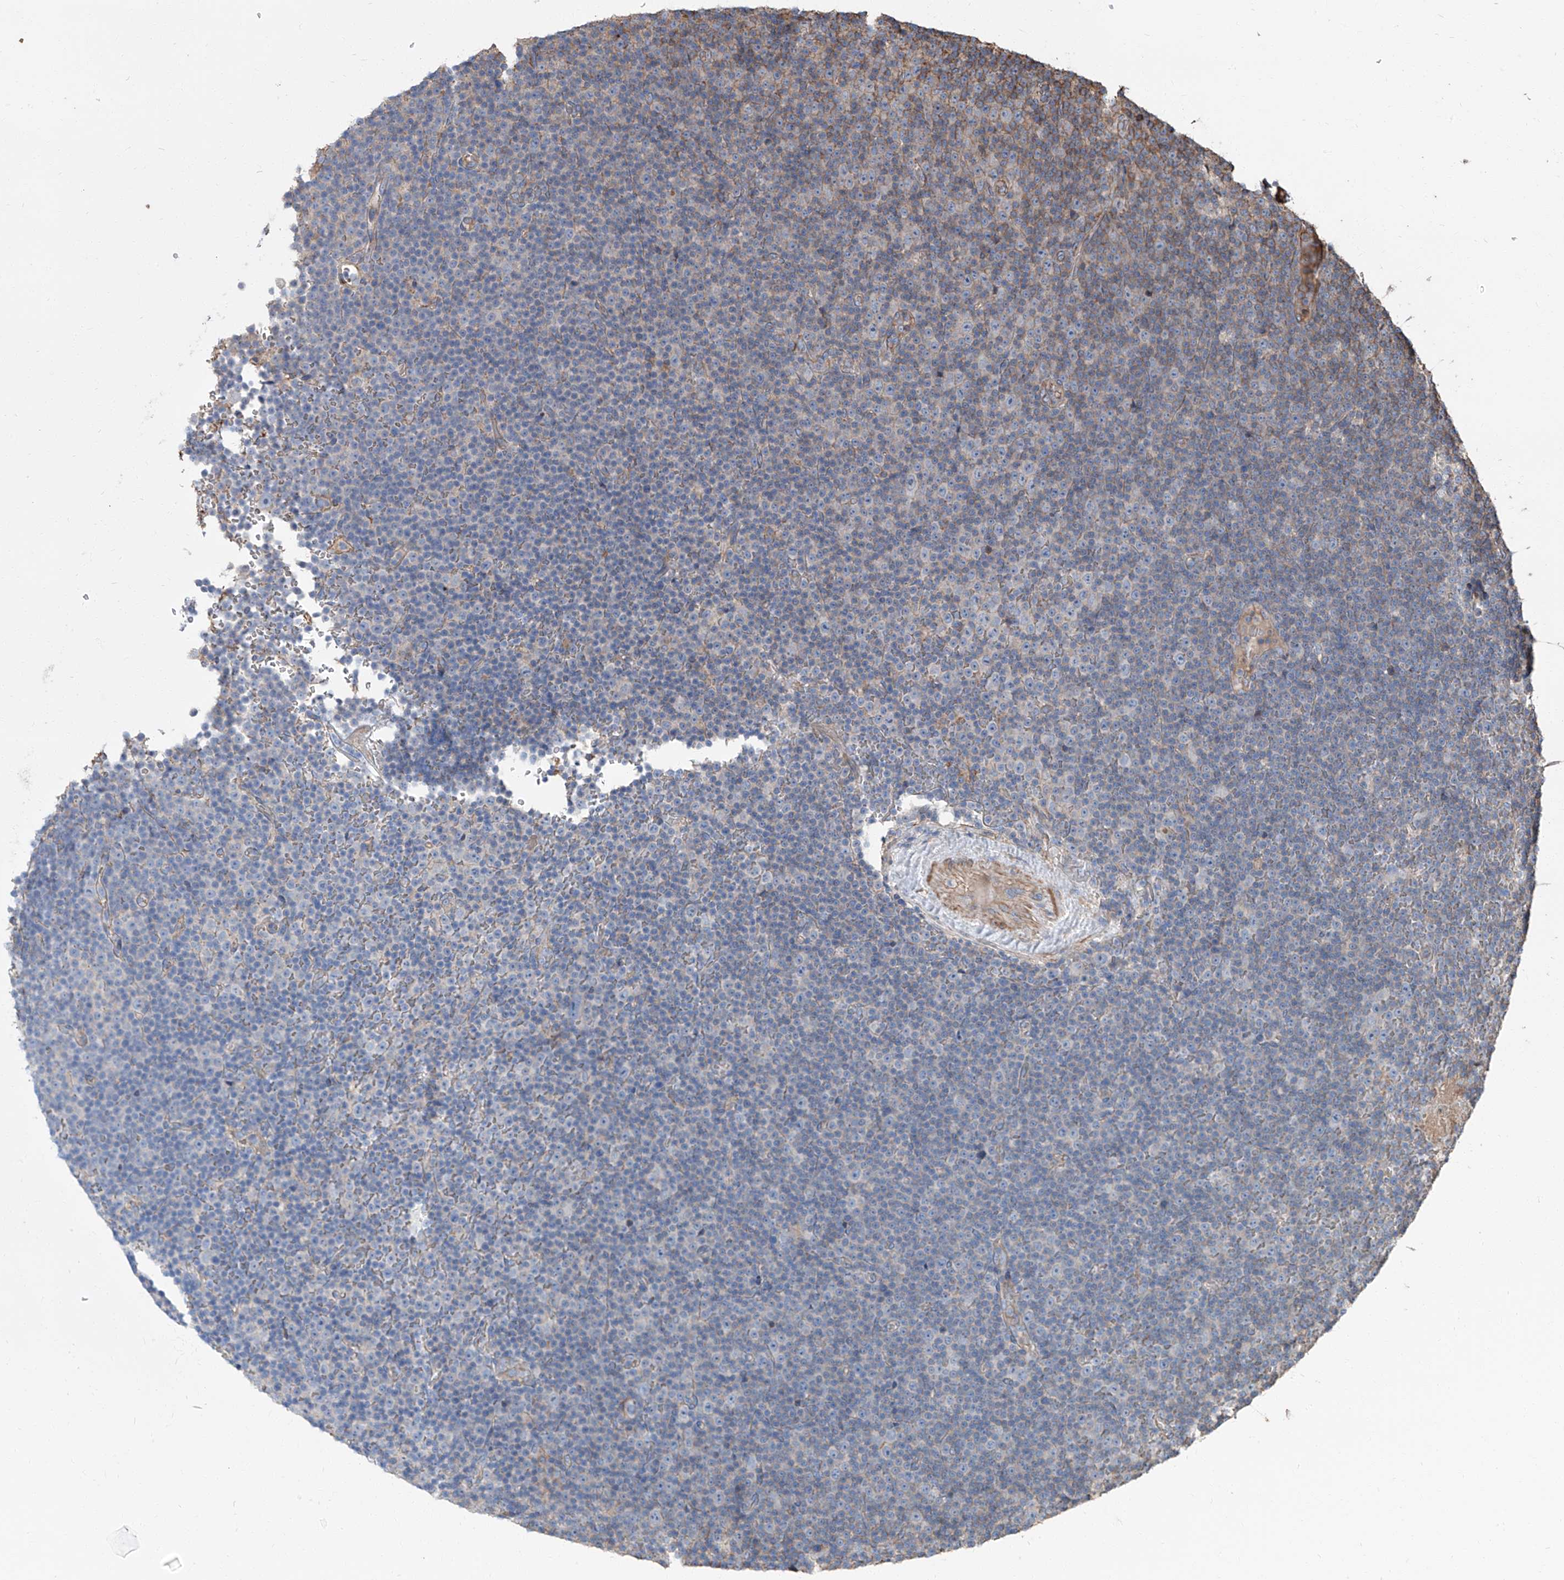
{"staining": {"intensity": "negative", "quantity": "none", "location": "none"}, "tissue": "lymphoma", "cell_type": "Tumor cells", "image_type": "cancer", "snomed": [{"axis": "morphology", "description": "Malignant lymphoma, non-Hodgkin's type, Low grade"}, {"axis": "topography", "description": "Lymph node"}], "caption": "Tumor cells are negative for brown protein staining in lymphoma. The staining is performed using DAB (3,3'-diaminobenzidine) brown chromogen with nuclei counter-stained in using hematoxylin.", "gene": "PIEZO2", "patient": {"sex": "female", "age": 67}}